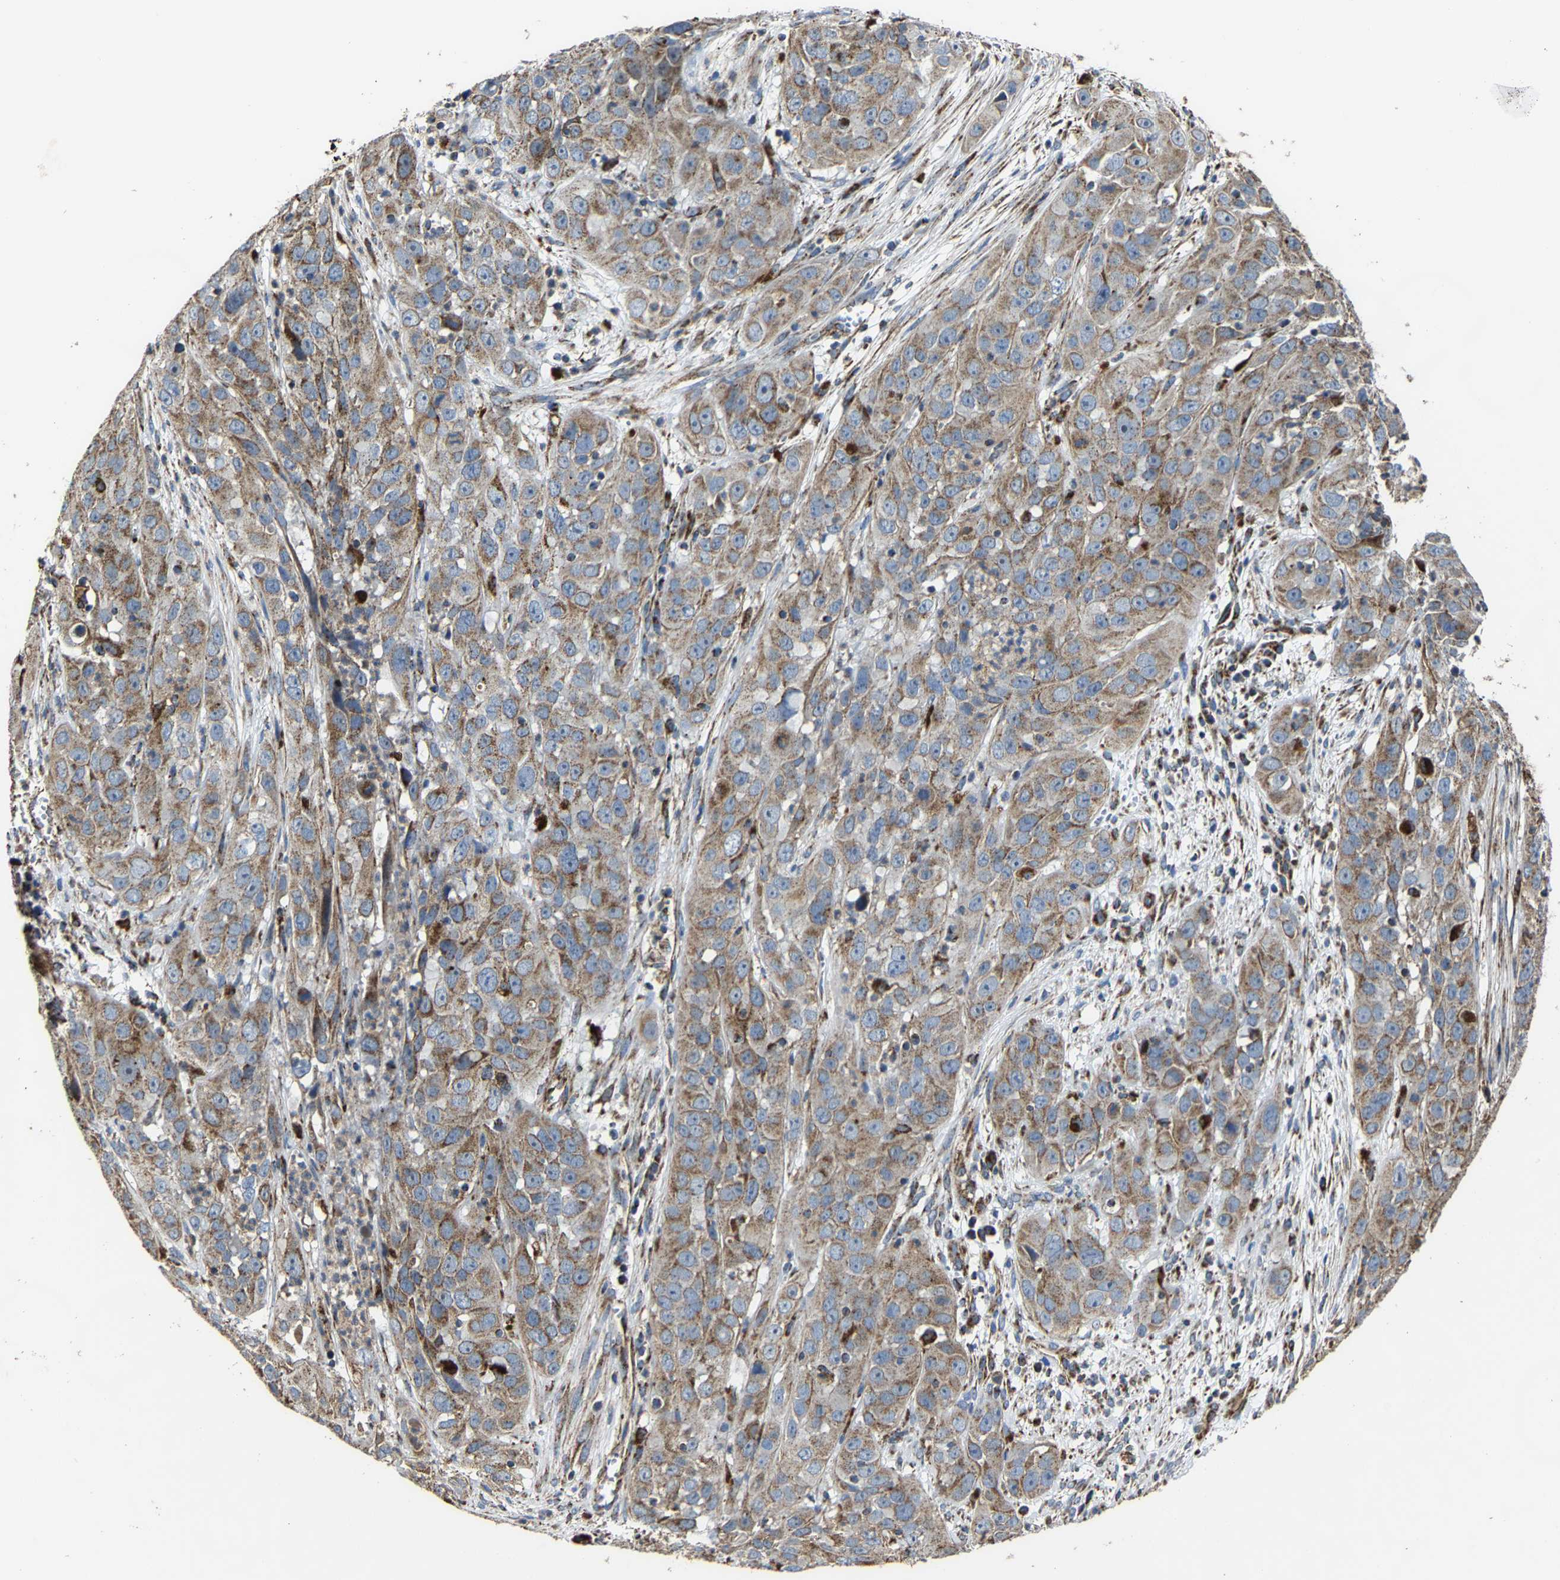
{"staining": {"intensity": "moderate", "quantity": ">75%", "location": "cytoplasmic/membranous"}, "tissue": "cervical cancer", "cell_type": "Tumor cells", "image_type": "cancer", "snomed": [{"axis": "morphology", "description": "Squamous cell carcinoma, NOS"}, {"axis": "topography", "description": "Cervix"}], "caption": "This is an image of immunohistochemistry staining of cervical squamous cell carcinoma, which shows moderate staining in the cytoplasmic/membranous of tumor cells.", "gene": "NDUFV3", "patient": {"sex": "female", "age": 32}}